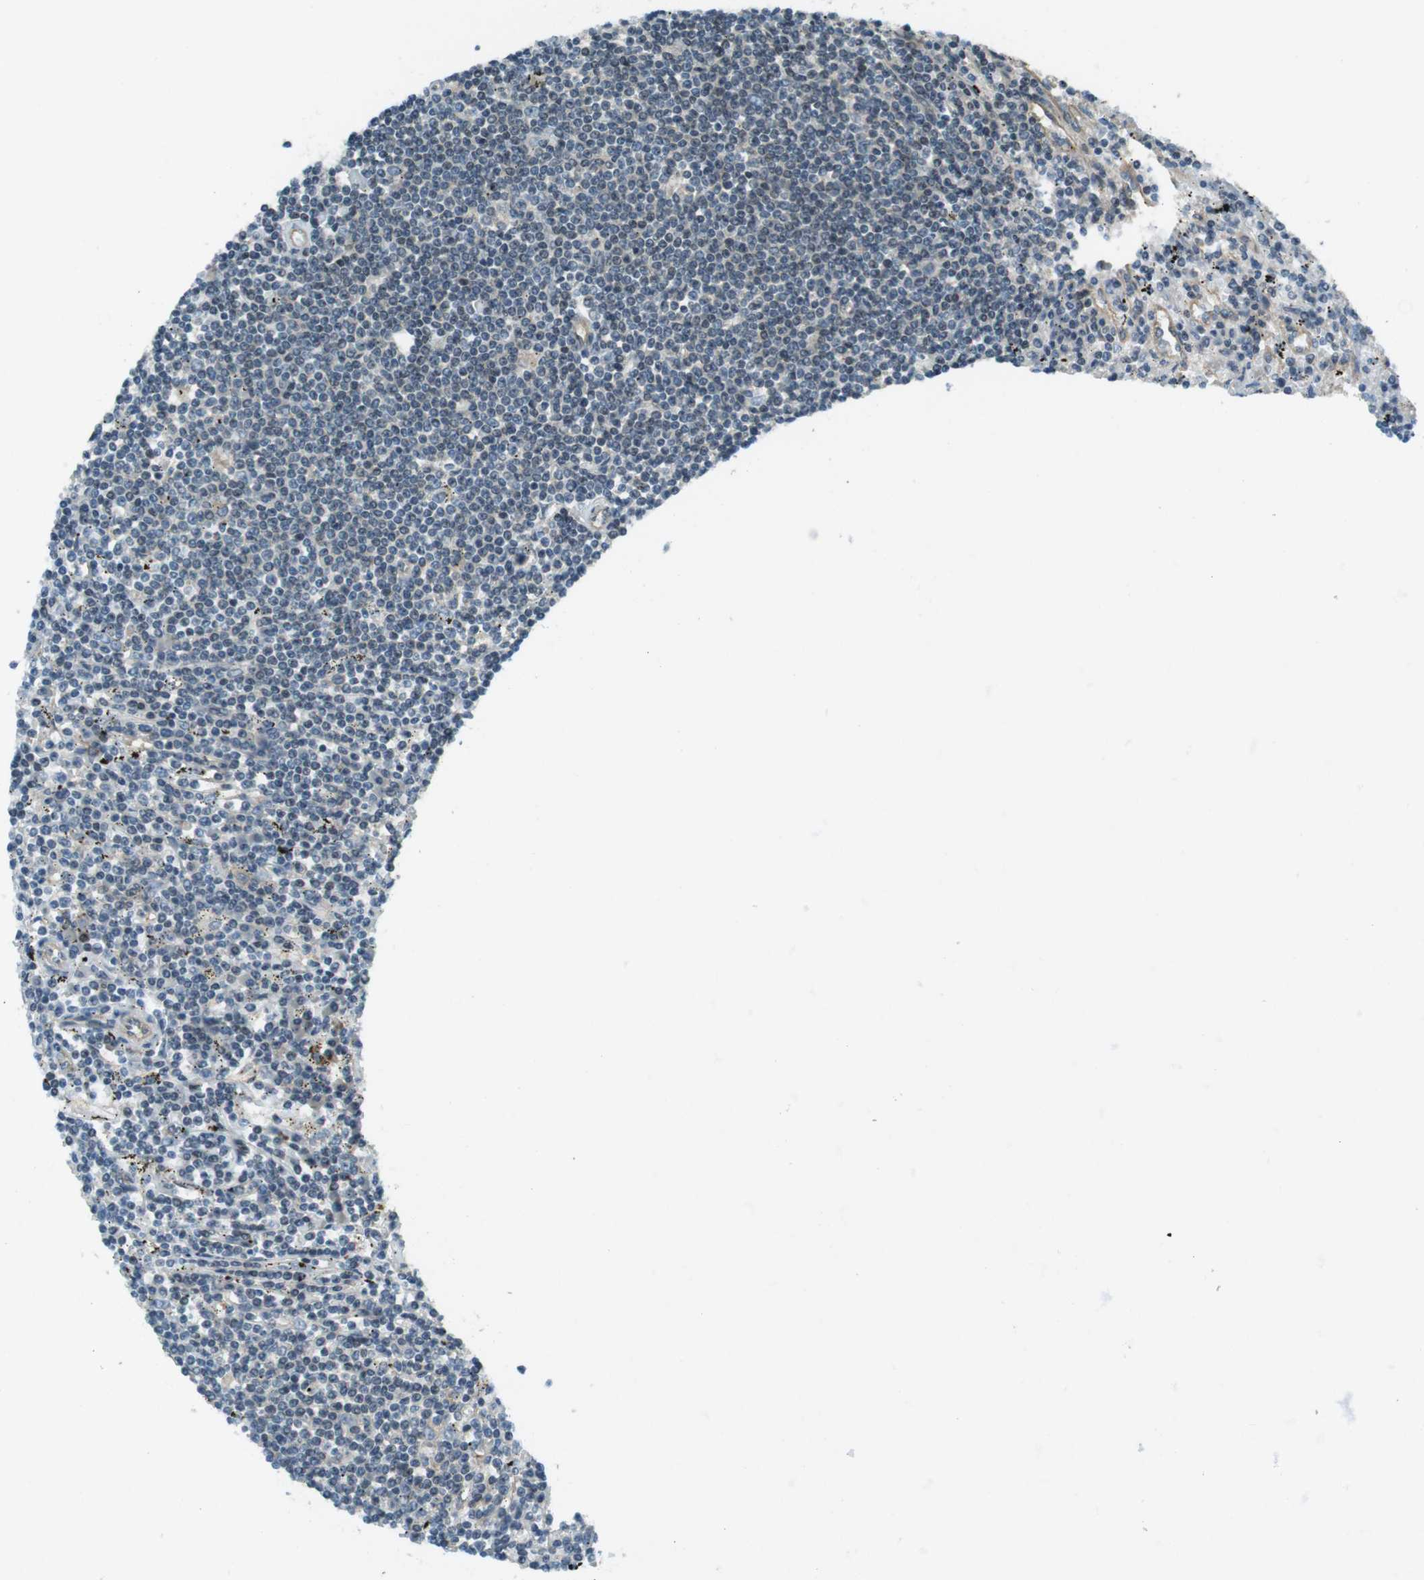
{"staining": {"intensity": "negative", "quantity": "none", "location": "none"}, "tissue": "lymphoma", "cell_type": "Tumor cells", "image_type": "cancer", "snomed": [{"axis": "morphology", "description": "Malignant lymphoma, non-Hodgkin's type, Low grade"}, {"axis": "topography", "description": "Spleen"}], "caption": "This is an immunohistochemistry (IHC) image of human malignant lymphoma, non-Hodgkin's type (low-grade). There is no expression in tumor cells.", "gene": "TIAM2", "patient": {"sex": "male", "age": 76}}